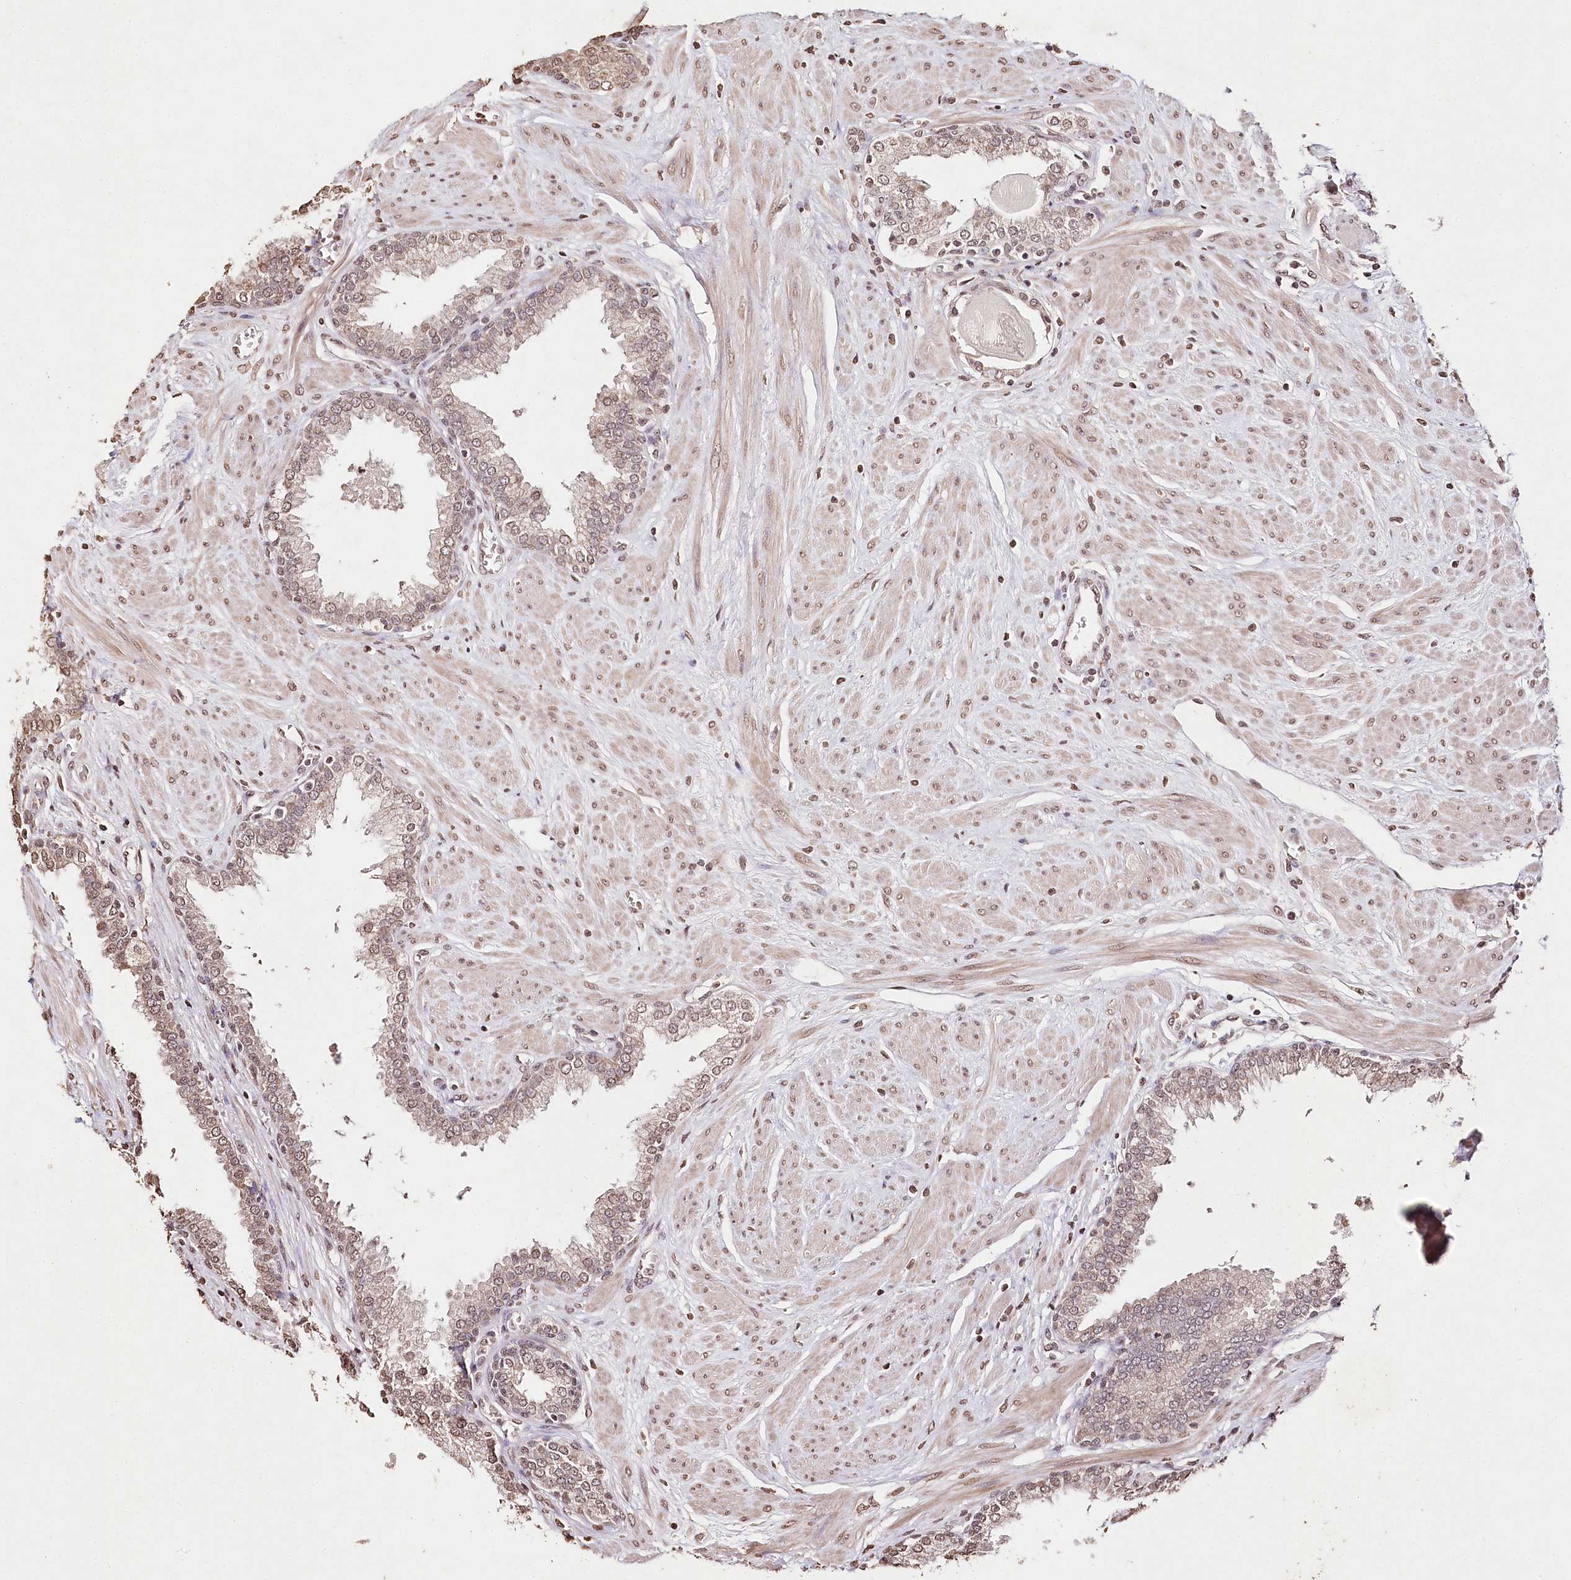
{"staining": {"intensity": "weak", "quantity": ">75%", "location": "cytoplasmic/membranous,nuclear"}, "tissue": "prostate", "cell_type": "Glandular cells", "image_type": "normal", "snomed": [{"axis": "morphology", "description": "Normal tissue, NOS"}, {"axis": "topography", "description": "Prostate"}], "caption": "The image shows immunohistochemical staining of unremarkable prostate. There is weak cytoplasmic/membranous,nuclear expression is seen in about >75% of glandular cells.", "gene": "DMXL1", "patient": {"sex": "male", "age": 51}}